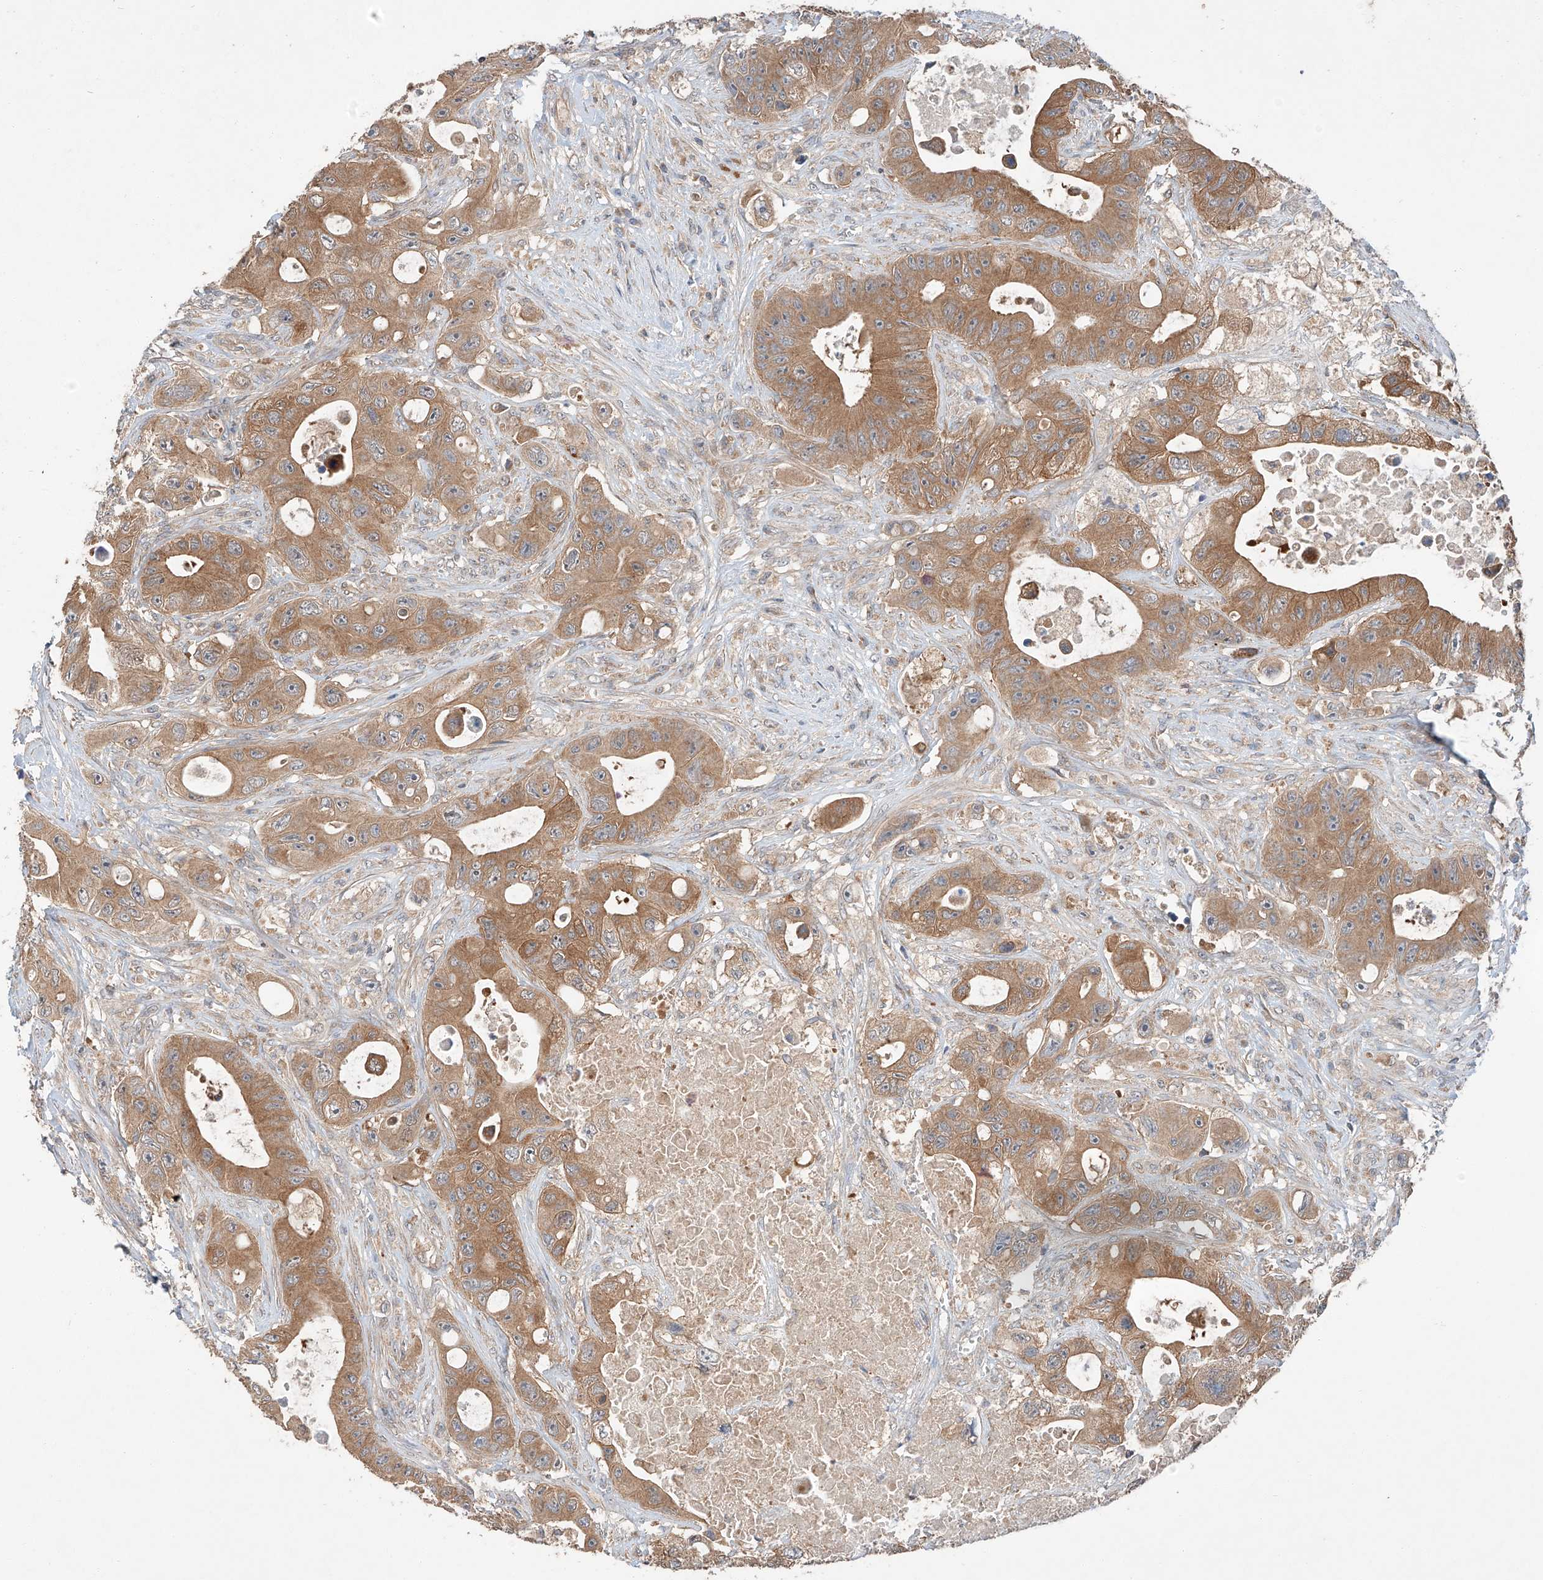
{"staining": {"intensity": "moderate", "quantity": ">75%", "location": "cytoplasmic/membranous"}, "tissue": "colorectal cancer", "cell_type": "Tumor cells", "image_type": "cancer", "snomed": [{"axis": "morphology", "description": "Adenocarcinoma, NOS"}, {"axis": "topography", "description": "Colon"}], "caption": "Immunohistochemical staining of adenocarcinoma (colorectal) shows medium levels of moderate cytoplasmic/membranous protein expression in about >75% of tumor cells. (Stains: DAB in brown, nuclei in blue, Microscopy: brightfield microscopy at high magnification).", "gene": "XPNPEP1", "patient": {"sex": "female", "age": 46}}